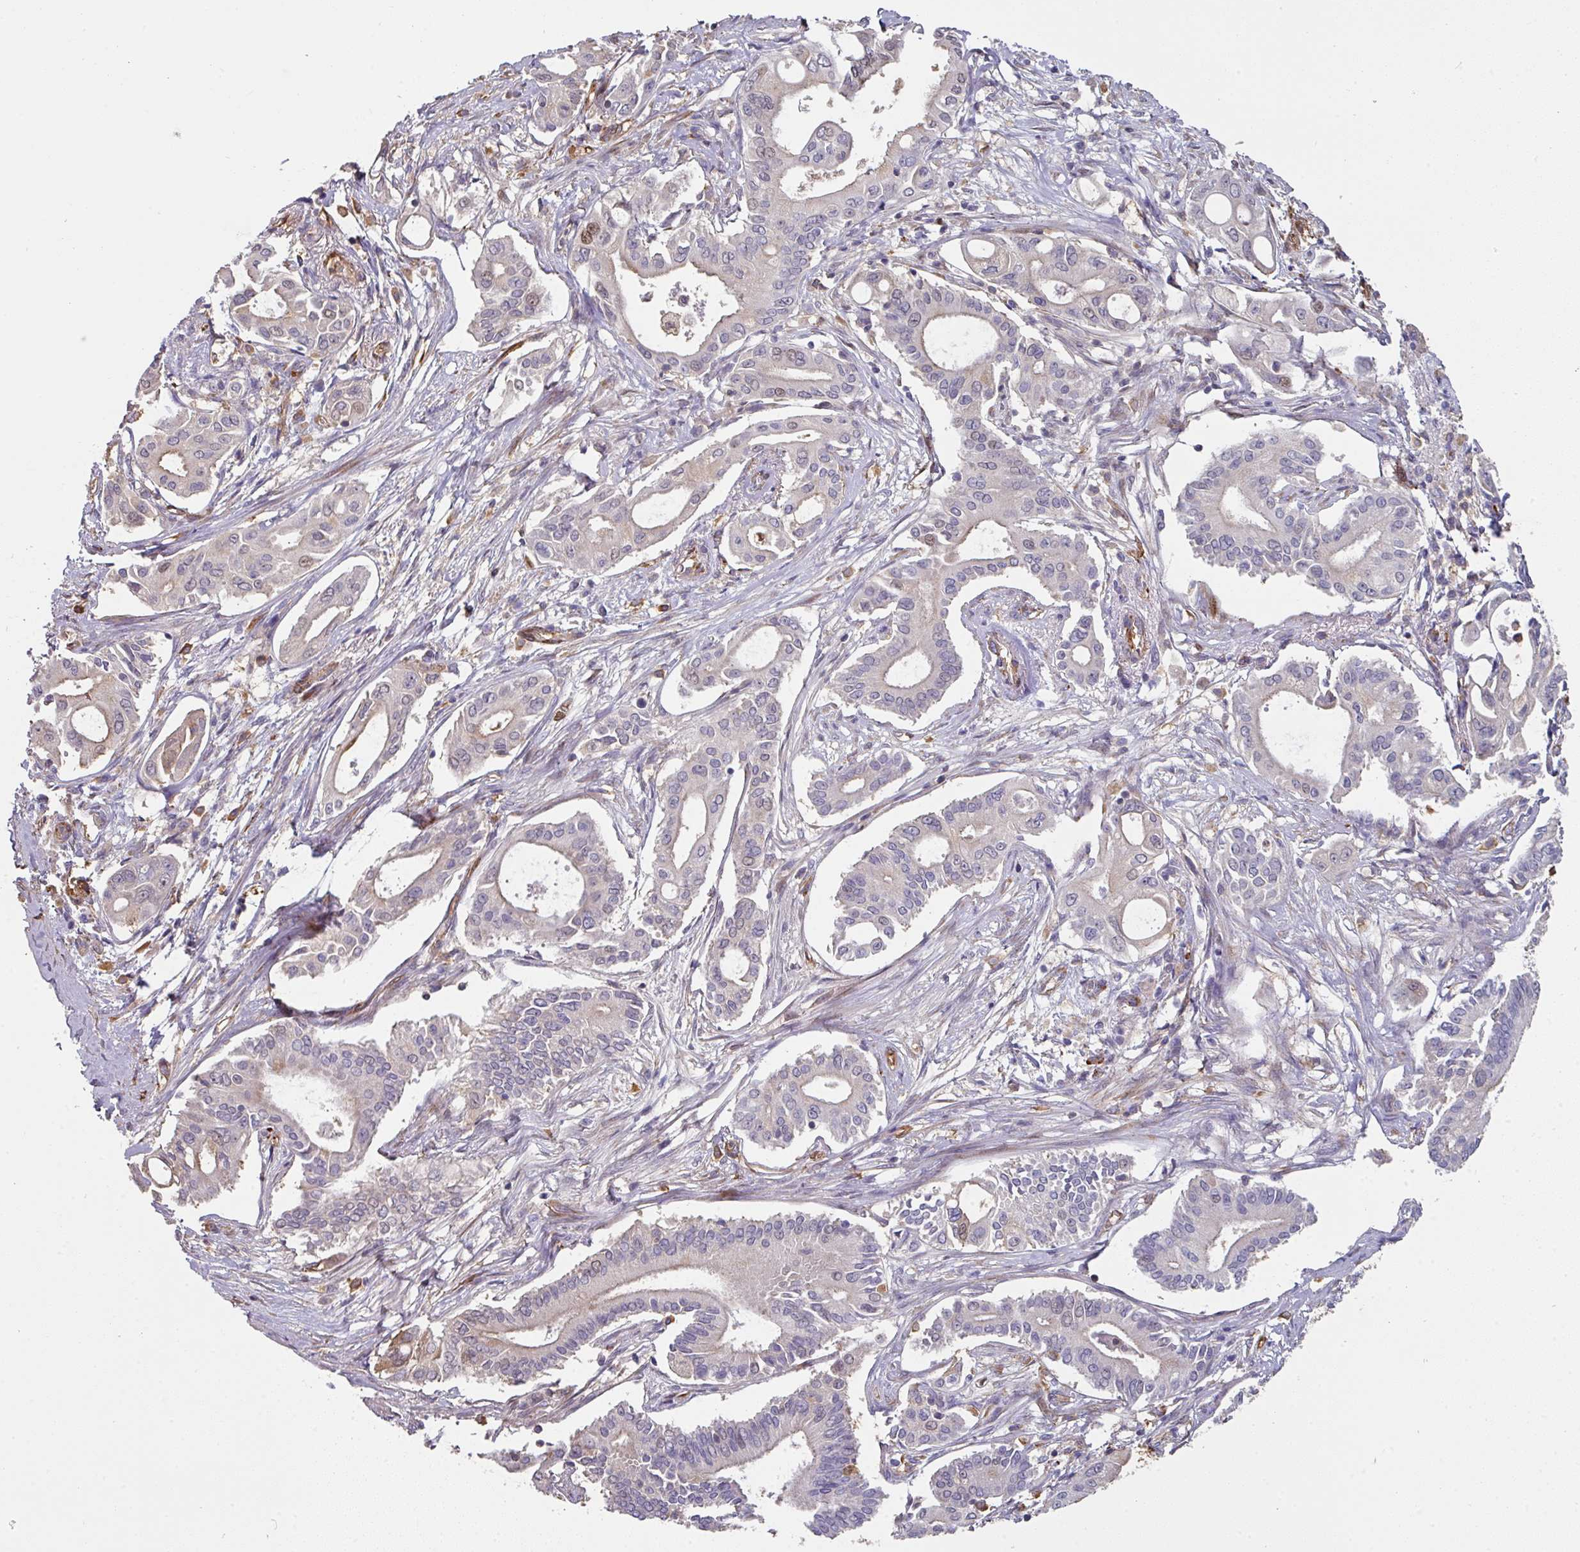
{"staining": {"intensity": "negative", "quantity": "none", "location": "none"}, "tissue": "pancreatic cancer", "cell_type": "Tumor cells", "image_type": "cancer", "snomed": [{"axis": "morphology", "description": "Adenocarcinoma, NOS"}, {"axis": "topography", "description": "Pancreas"}], "caption": "High power microscopy photomicrograph of an immunohistochemistry micrograph of pancreatic adenocarcinoma, revealing no significant positivity in tumor cells.", "gene": "BEND5", "patient": {"sex": "female", "age": 68}}